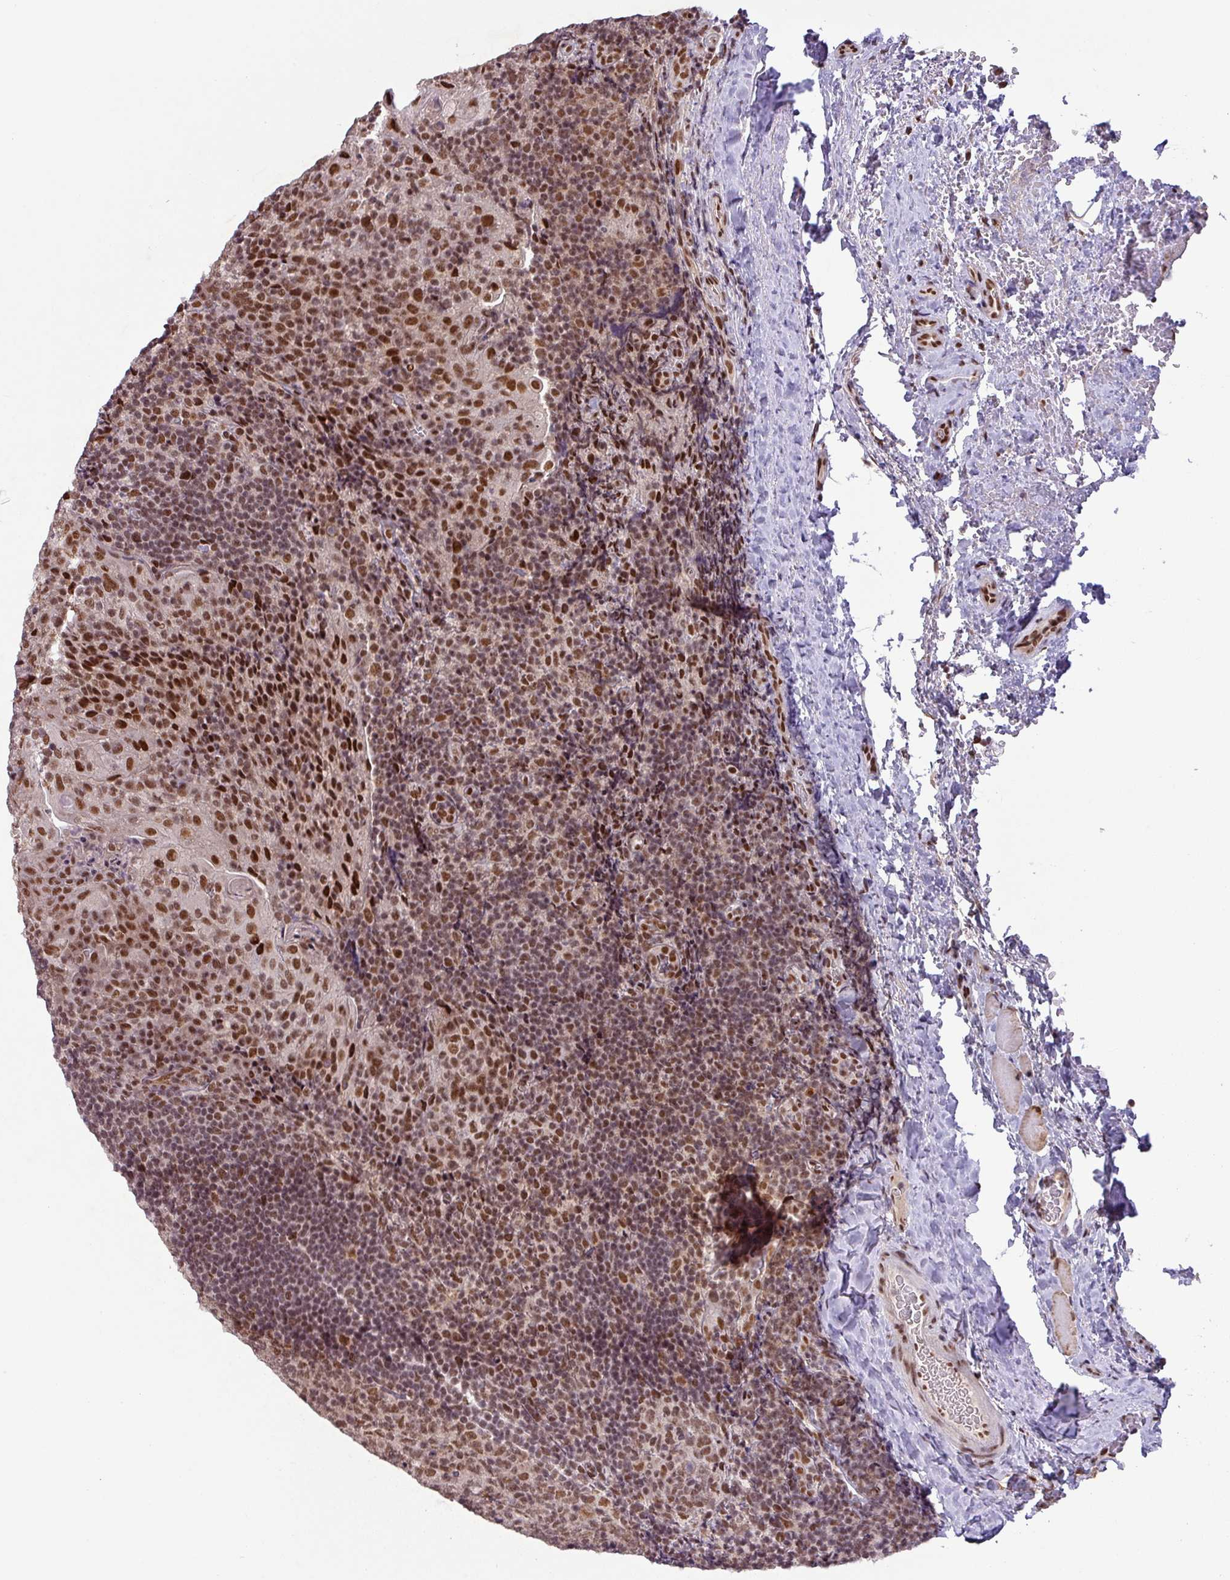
{"staining": {"intensity": "moderate", "quantity": ">75%", "location": "nuclear"}, "tissue": "tonsil", "cell_type": "Germinal center cells", "image_type": "normal", "snomed": [{"axis": "morphology", "description": "Normal tissue, NOS"}, {"axis": "topography", "description": "Tonsil"}], "caption": "IHC of benign human tonsil displays medium levels of moderate nuclear expression in about >75% of germinal center cells. The staining was performed using DAB (3,3'-diaminobenzidine), with brown indicating positive protein expression. Nuclei are stained blue with hematoxylin.", "gene": "SRSF2", "patient": {"sex": "male", "age": 17}}